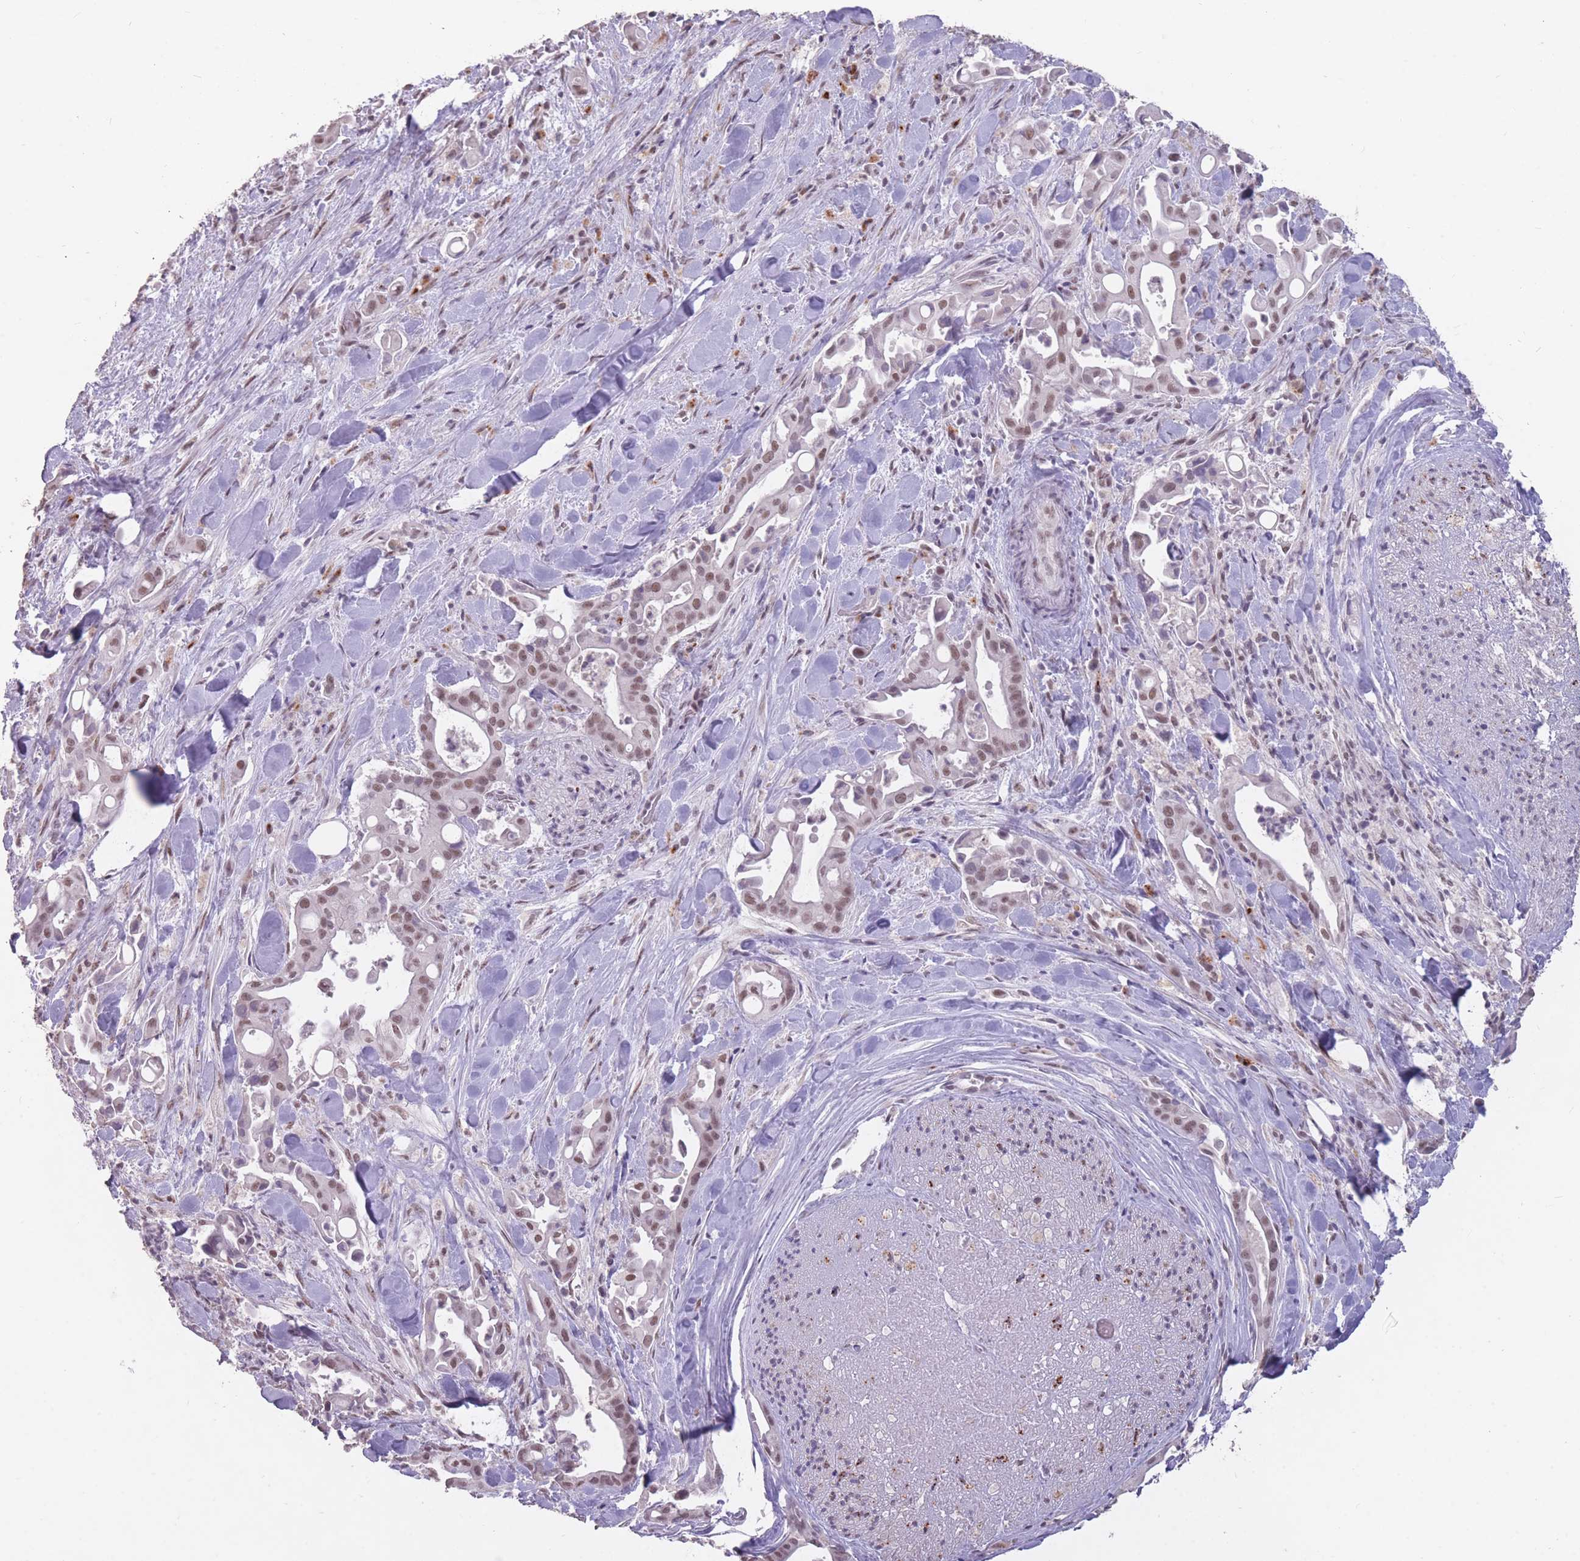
{"staining": {"intensity": "weak", "quantity": ">75%", "location": "nuclear"}, "tissue": "liver cancer", "cell_type": "Tumor cells", "image_type": "cancer", "snomed": [{"axis": "morphology", "description": "Cholangiocarcinoma"}, {"axis": "topography", "description": "Liver"}], "caption": "Immunohistochemical staining of cholangiocarcinoma (liver) exhibits weak nuclear protein positivity in about >75% of tumor cells.", "gene": "HNRNPUL1", "patient": {"sex": "female", "age": 68}}